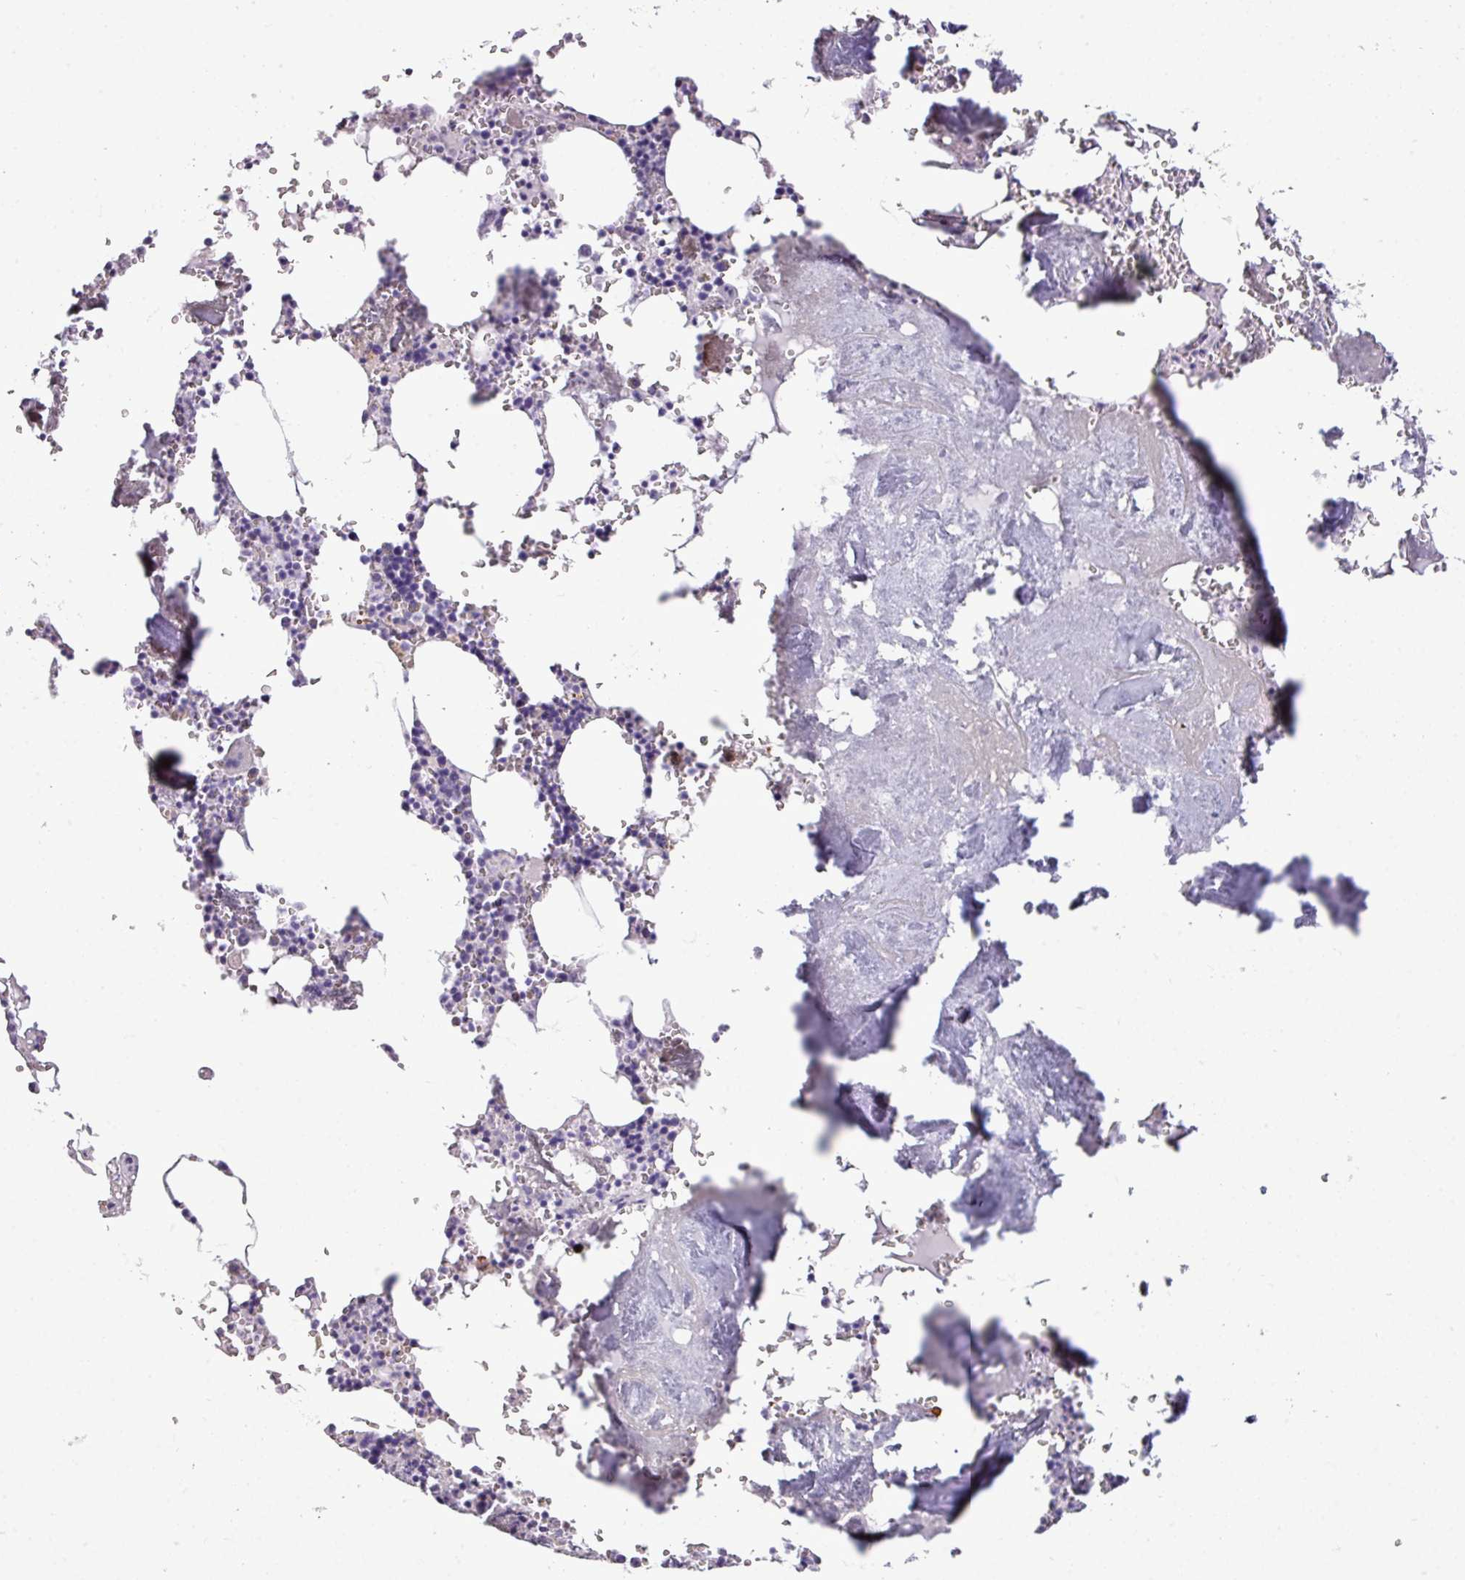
{"staining": {"intensity": "negative", "quantity": "none", "location": "none"}, "tissue": "bone marrow", "cell_type": "Hematopoietic cells", "image_type": "normal", "snomed": [{"axis": "morphology", "description": "Normal tissue, NOS"}, {"axis": "topography", "description": "Bone marrow"}], "caption": "The micrograph shows no staining of hematopoietic cells in unremarkable bone marrow. (DAB (3,3'-diaminobenzidine) immunohistochemistry (IHC) visualized using brightfield microscopy, high magnification).", "gene": "DNAAF9", "patient": {"sex": "male", "age": 54}}